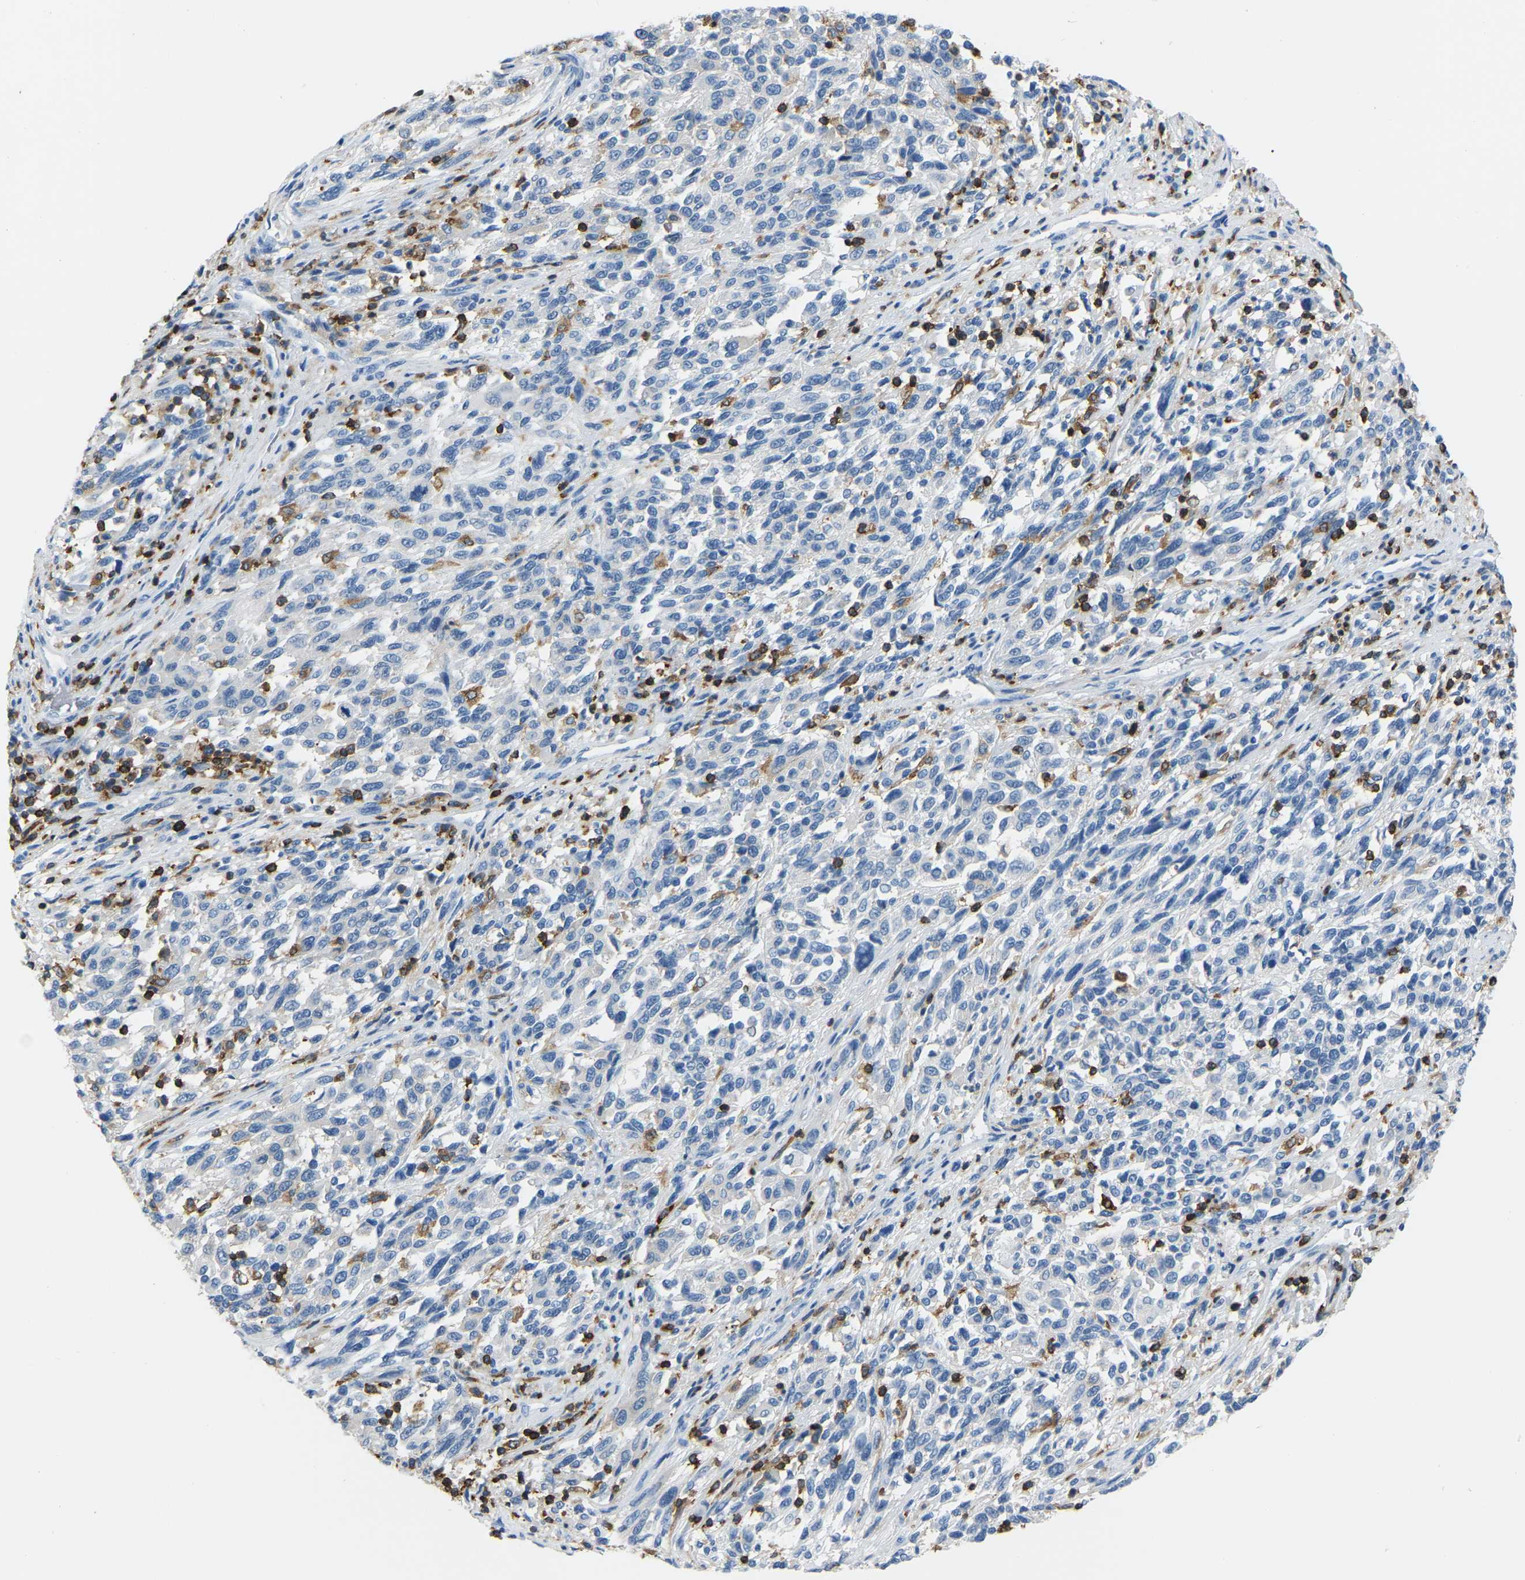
{"staining": {"intensity": "negative", "quantity": "none", "location": "none"}, "tissue": "melanoma", "cell_type": "Tumor cells", "image_type": "cancer", "snomed": [{"axis": "morphology", "description": "Malignant melanoma, Metastatic site"}, {"axis": "topography", "description": "Lymph node"}], "caption": "A high-resolution micrograph shows immunohistochemistry staining of melanoma, which shows no significant expression in tumor cells. Brightfield microscopy of IHC stained with DAB (3,3'-diaminobenzidine) (brown) and hematoxylin (blue), captured at high magnification.", "gene": "ARHGAP45", "patient": {"sex": "male", "age": 61}}